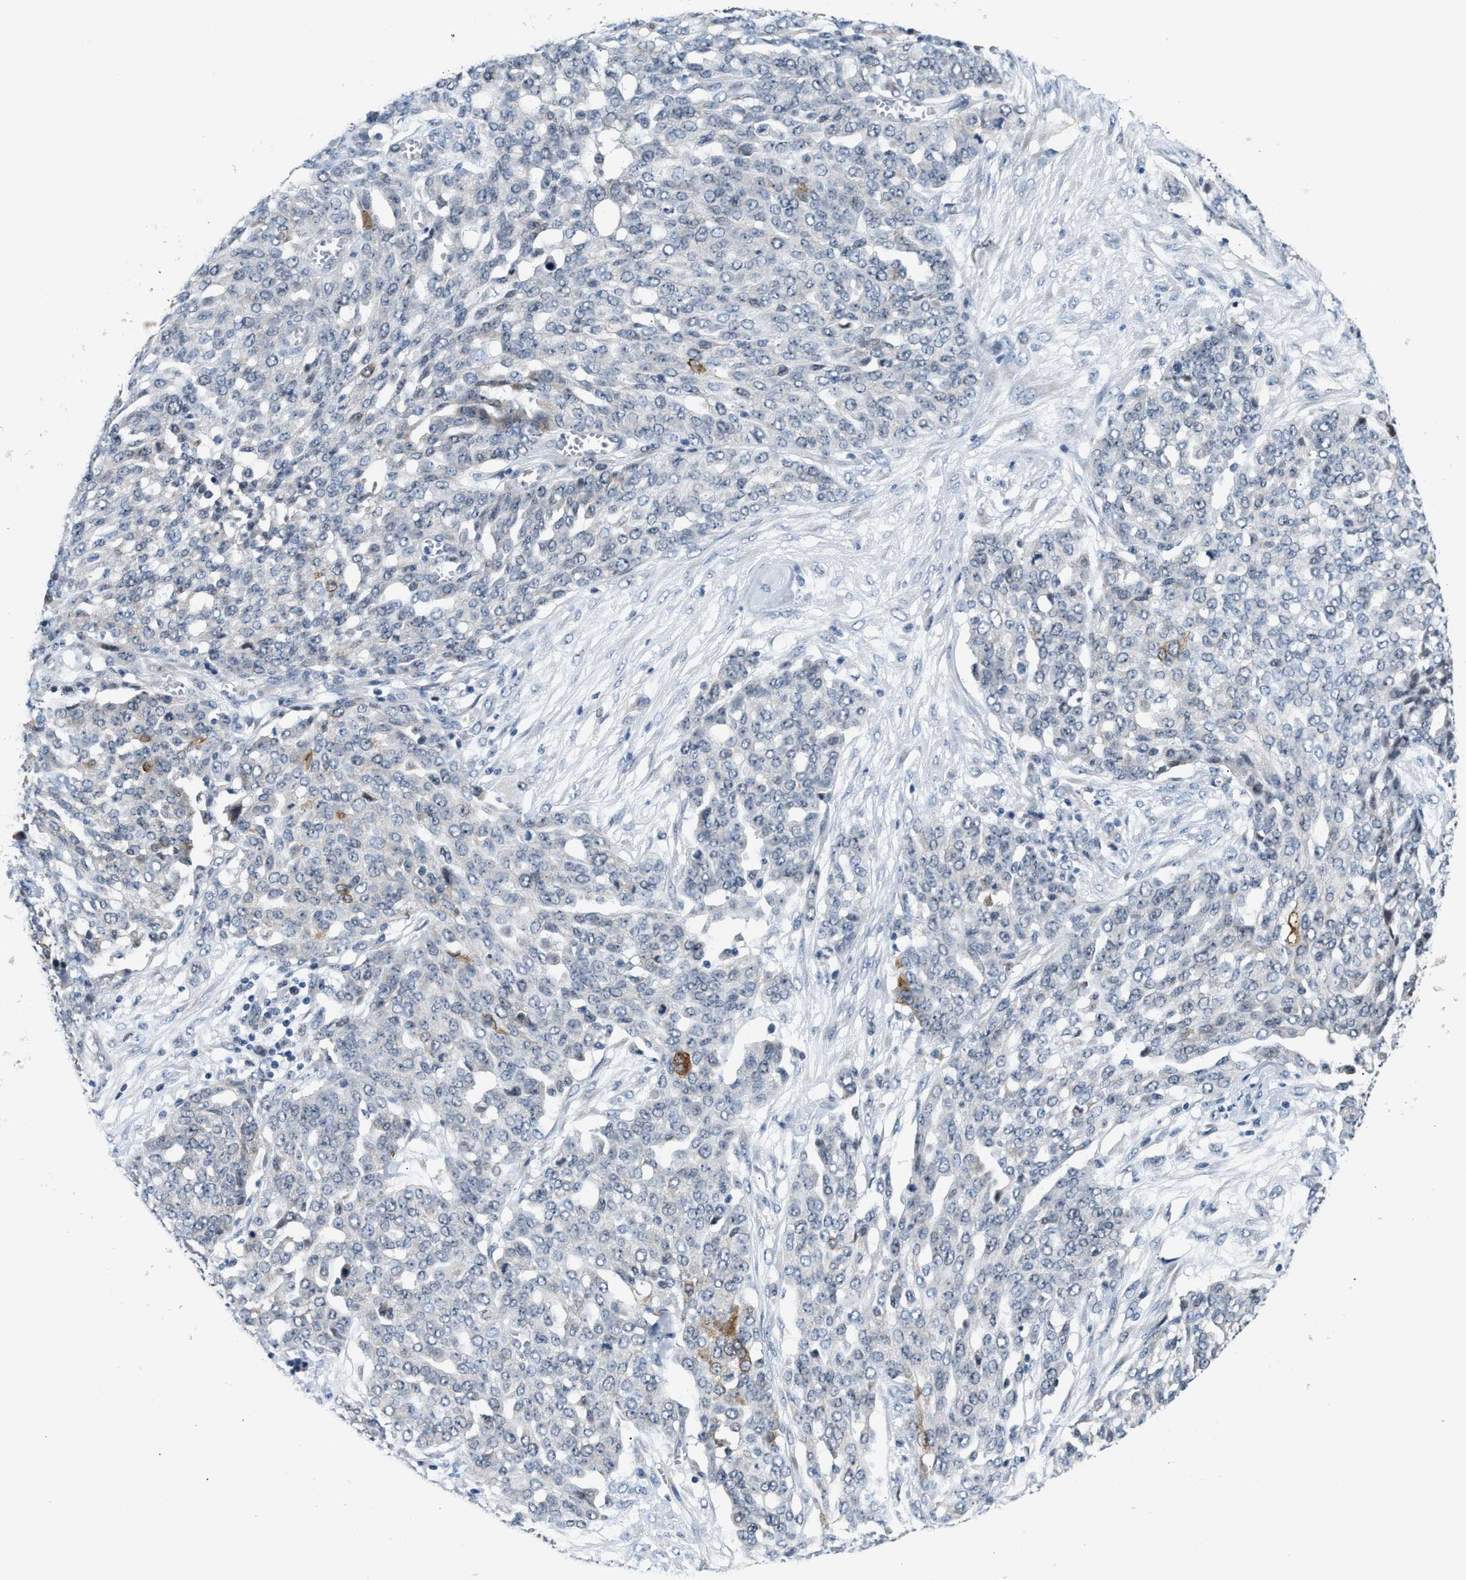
{"staining": {"intensity": "moderate", "quantity": "<25%", "location": "cytoplasmic/membranous"}, "tissue": "ovarian cancer", "cell_type": "Tumor cells", "image_type": "cancer", "snomed": [{"axis": "morphology", "description": "Cystadenocarcinoma, serous, NOS"}, {"axis": "topography", "description": "Soft tissue"}, {"axis": "topography", "description": "Ovary"}], "caption": "This image shows IHC staining of ovarian serous cystadenocarcinoma, with low moderate cytoplasmic/membranous staining in approximately <25% of tumor cells.", "gene": "CLGN", "patient": {"sex": "female", "age": 57}}